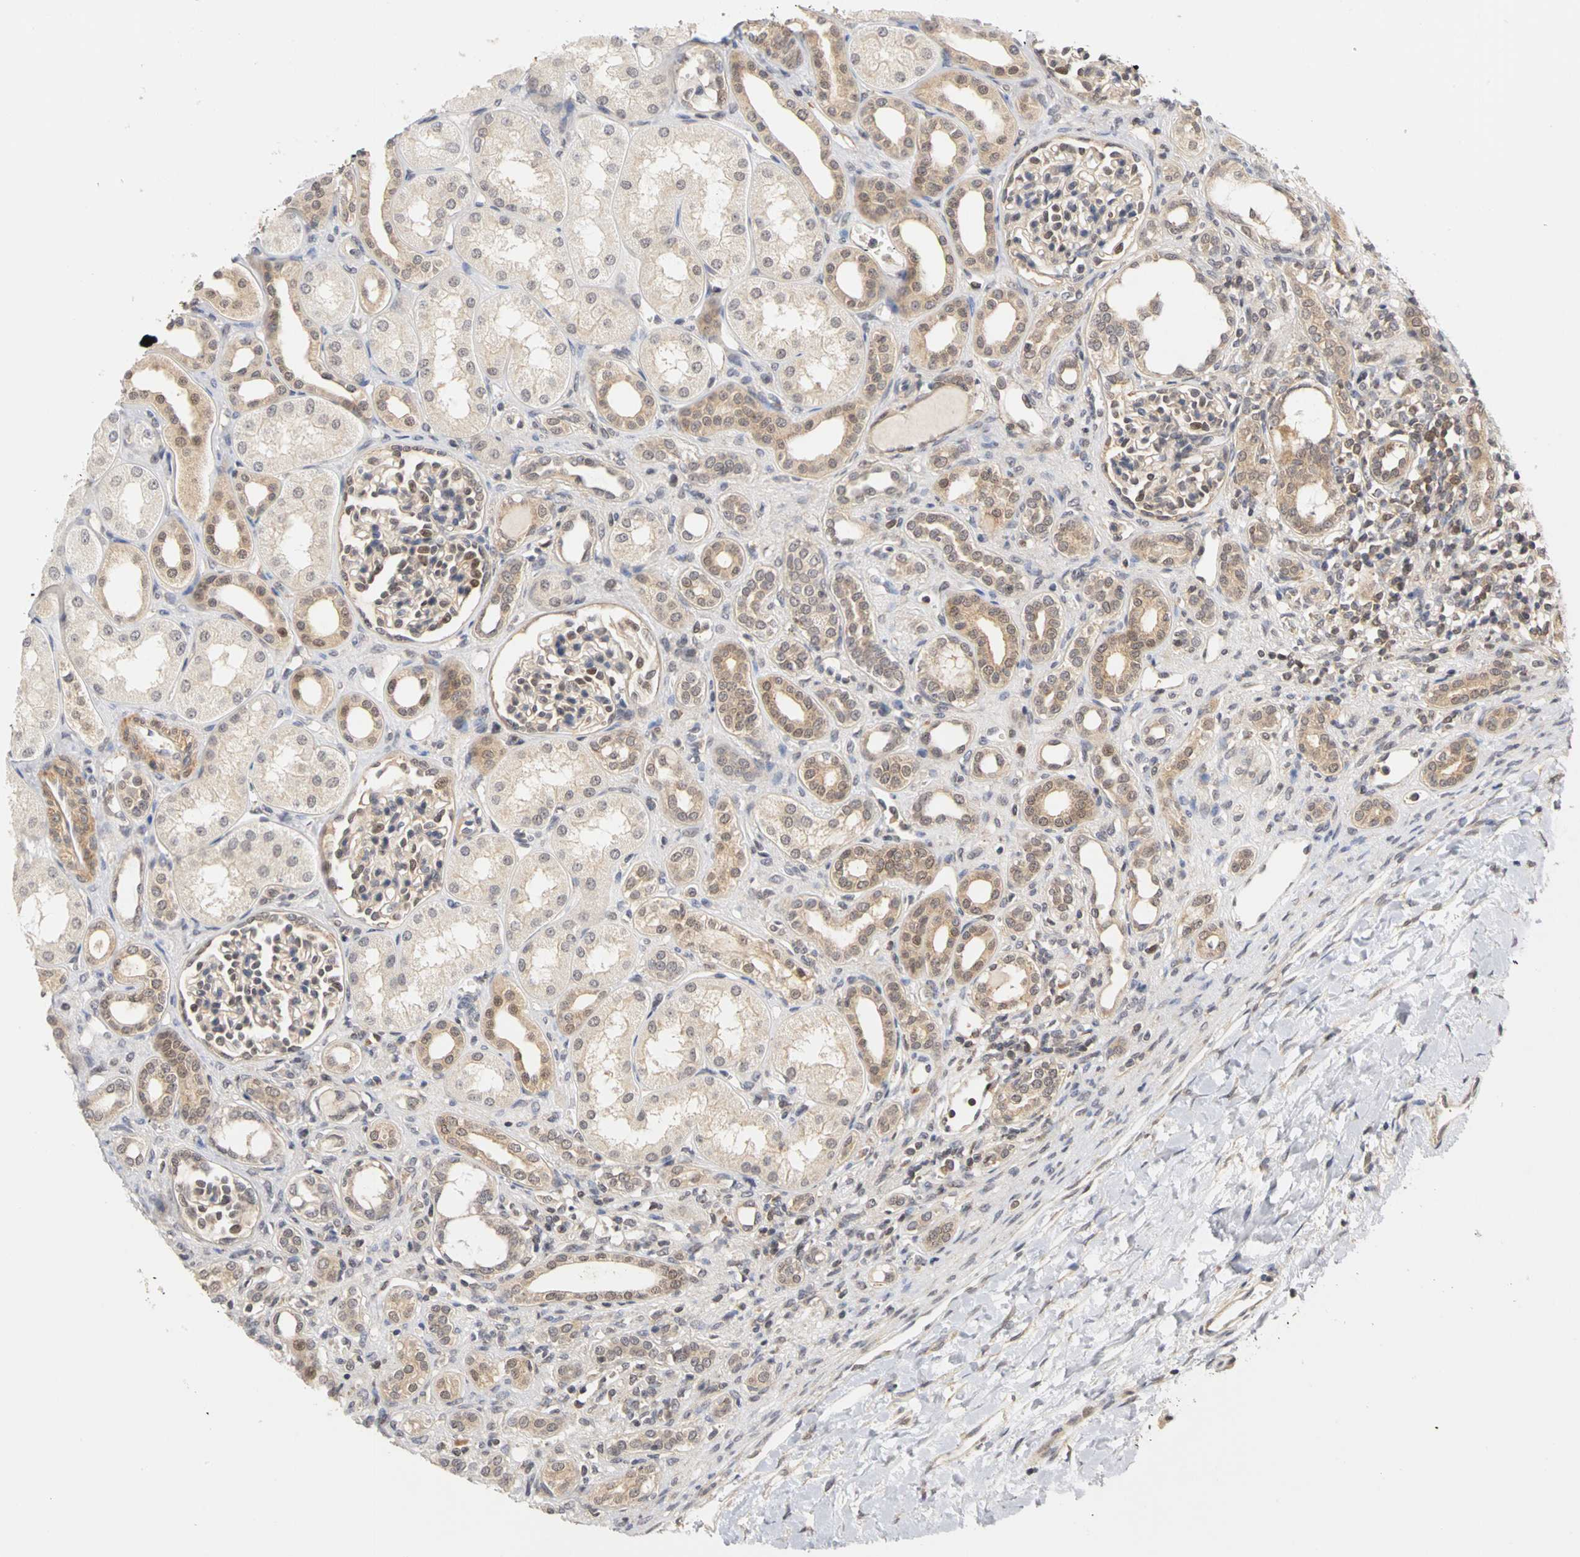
{"staining": {"intensity": "moderate", "quantity": "<25%", "location": "cytoplasmic/membranous,nuclear"}, "tissue": "kidney", "cell_type": "Cells in glomeruli", "image_type": "normal", "snomed": [{"axis": "morphology", "description": "Normal tissue, NOS"}, {"axis": "topography", "description": "Kidney"}], "caption": "IHC staining of normal kidney, which exhibits low levels of moderate cytoplasmic/membranous,nuclear expression in approximately <25% of cells in glomeruli indicating moderate cytoplasmic/membranous,nuclear protein expression. The staining was performed using DAB (brown) for protein detection and nuclei were counterstained in hematoxylin (blue).", "gene": "UBE2M", "patient": {"sex": "male", "age": 7}}